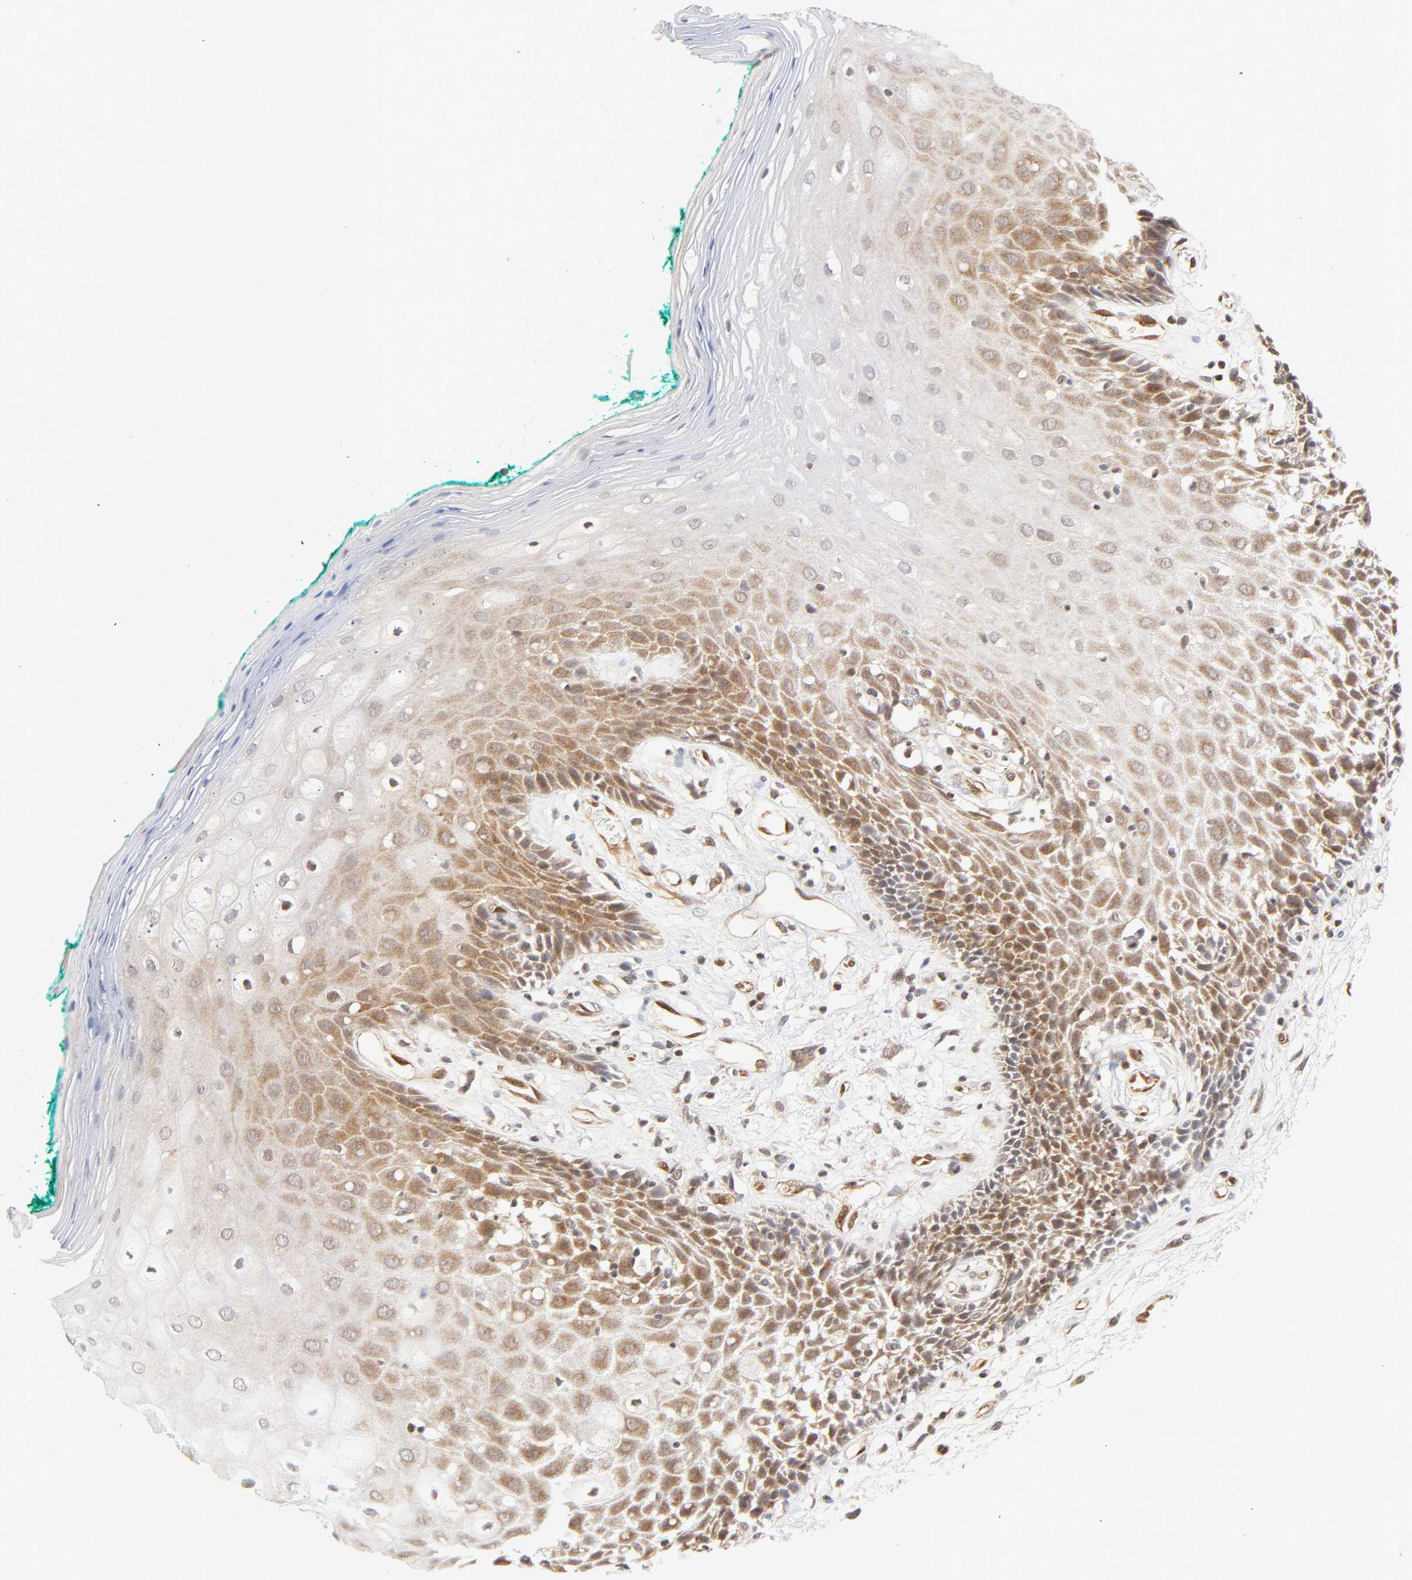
{"staining": {"intensity": "moderate", "quantity": "25%-75%", "location": "cytoplasmic/membranous,nuclear"}, "tissue": "oral mucosa", "cell_type": "Squamous epithelial cells", "image_type": "normal", "snomed": [{"axis": "morphology", "description": "Normal tissue, NOS"}, {"axis": "morphology", "description": "Squamous cell carcinoma, NOS"}, {"axis": "topography", "description": "Skeletal muscle"}, {"axis": "topography", "description": "Oral tissue"}, {"axis": "topography", "description": "Head-Neck"}], "caption": "Brown immunohistochemical staining in normal oral mucosa demonstrates moderate cytoplasmic/membranous,nuclear expression in approximately 25%-75% of squamous epithelial cells. (DAB (3,3'-diaminobenzidine) = brown stain, brightfield microscopy at high magnification).", "gene": "CDC37", "patient": {"sex": "female", "age": 84}}